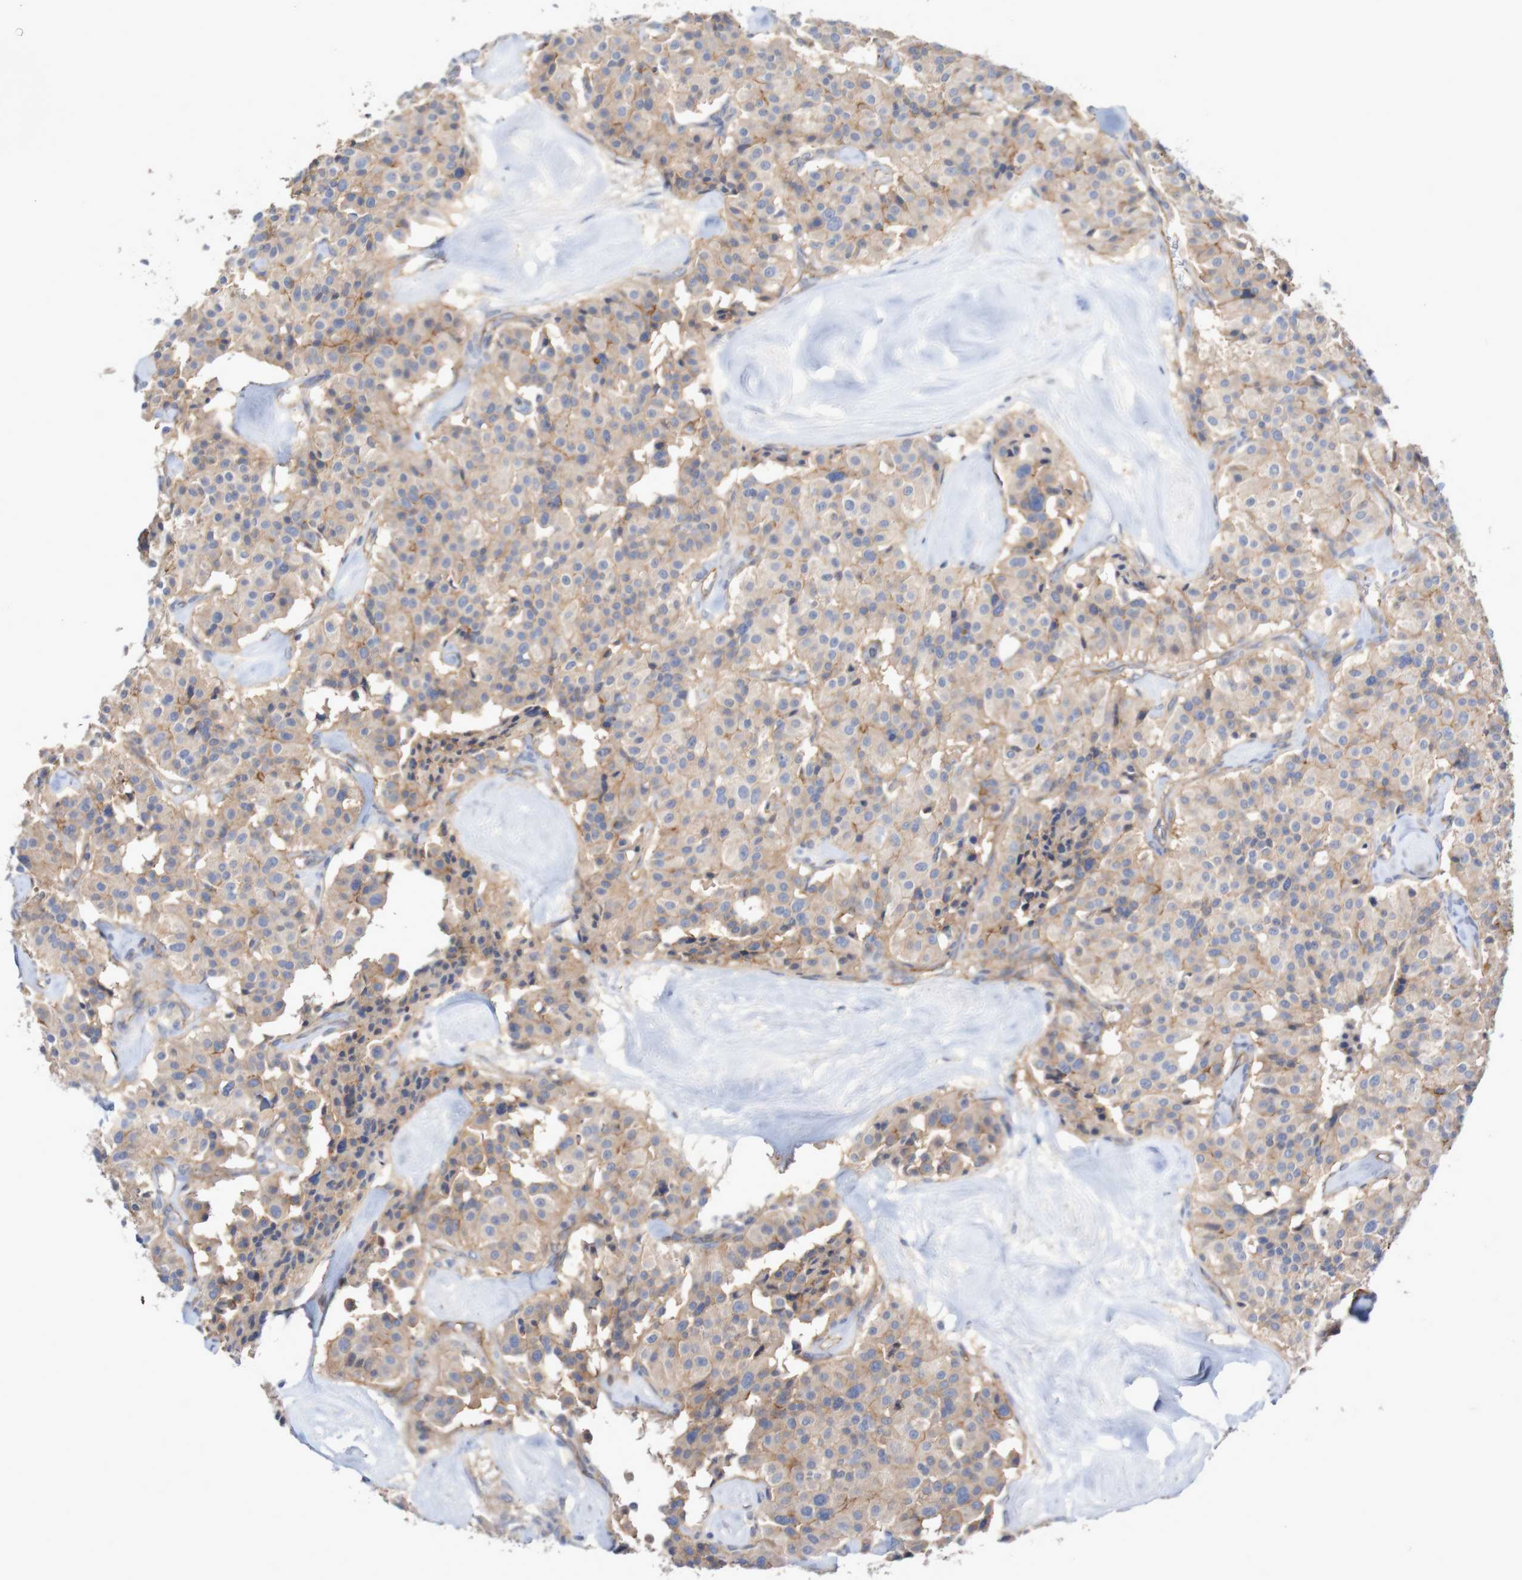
{"staining": {"intensity": "moderate", "quantity": ">75%", "location": "cytoplasmic/membranous"}, "tissue": "carcinoid", "cell_type": "Tumor cells", "image_type": "cancer", "snomed": [{"axis": "morphology", "description": "Carcinoid, malignant, NOS"}, {"axis": "topography", "description": "Lung"}], "caption": "Carcinoid stained for a protein (brown) demonstrates moderate cytoplasmic/membranous positive staining in approximately >75% of tumor cells.", "gene": "NECTIN2", "patient": {"sex": "male", "age": 30}}